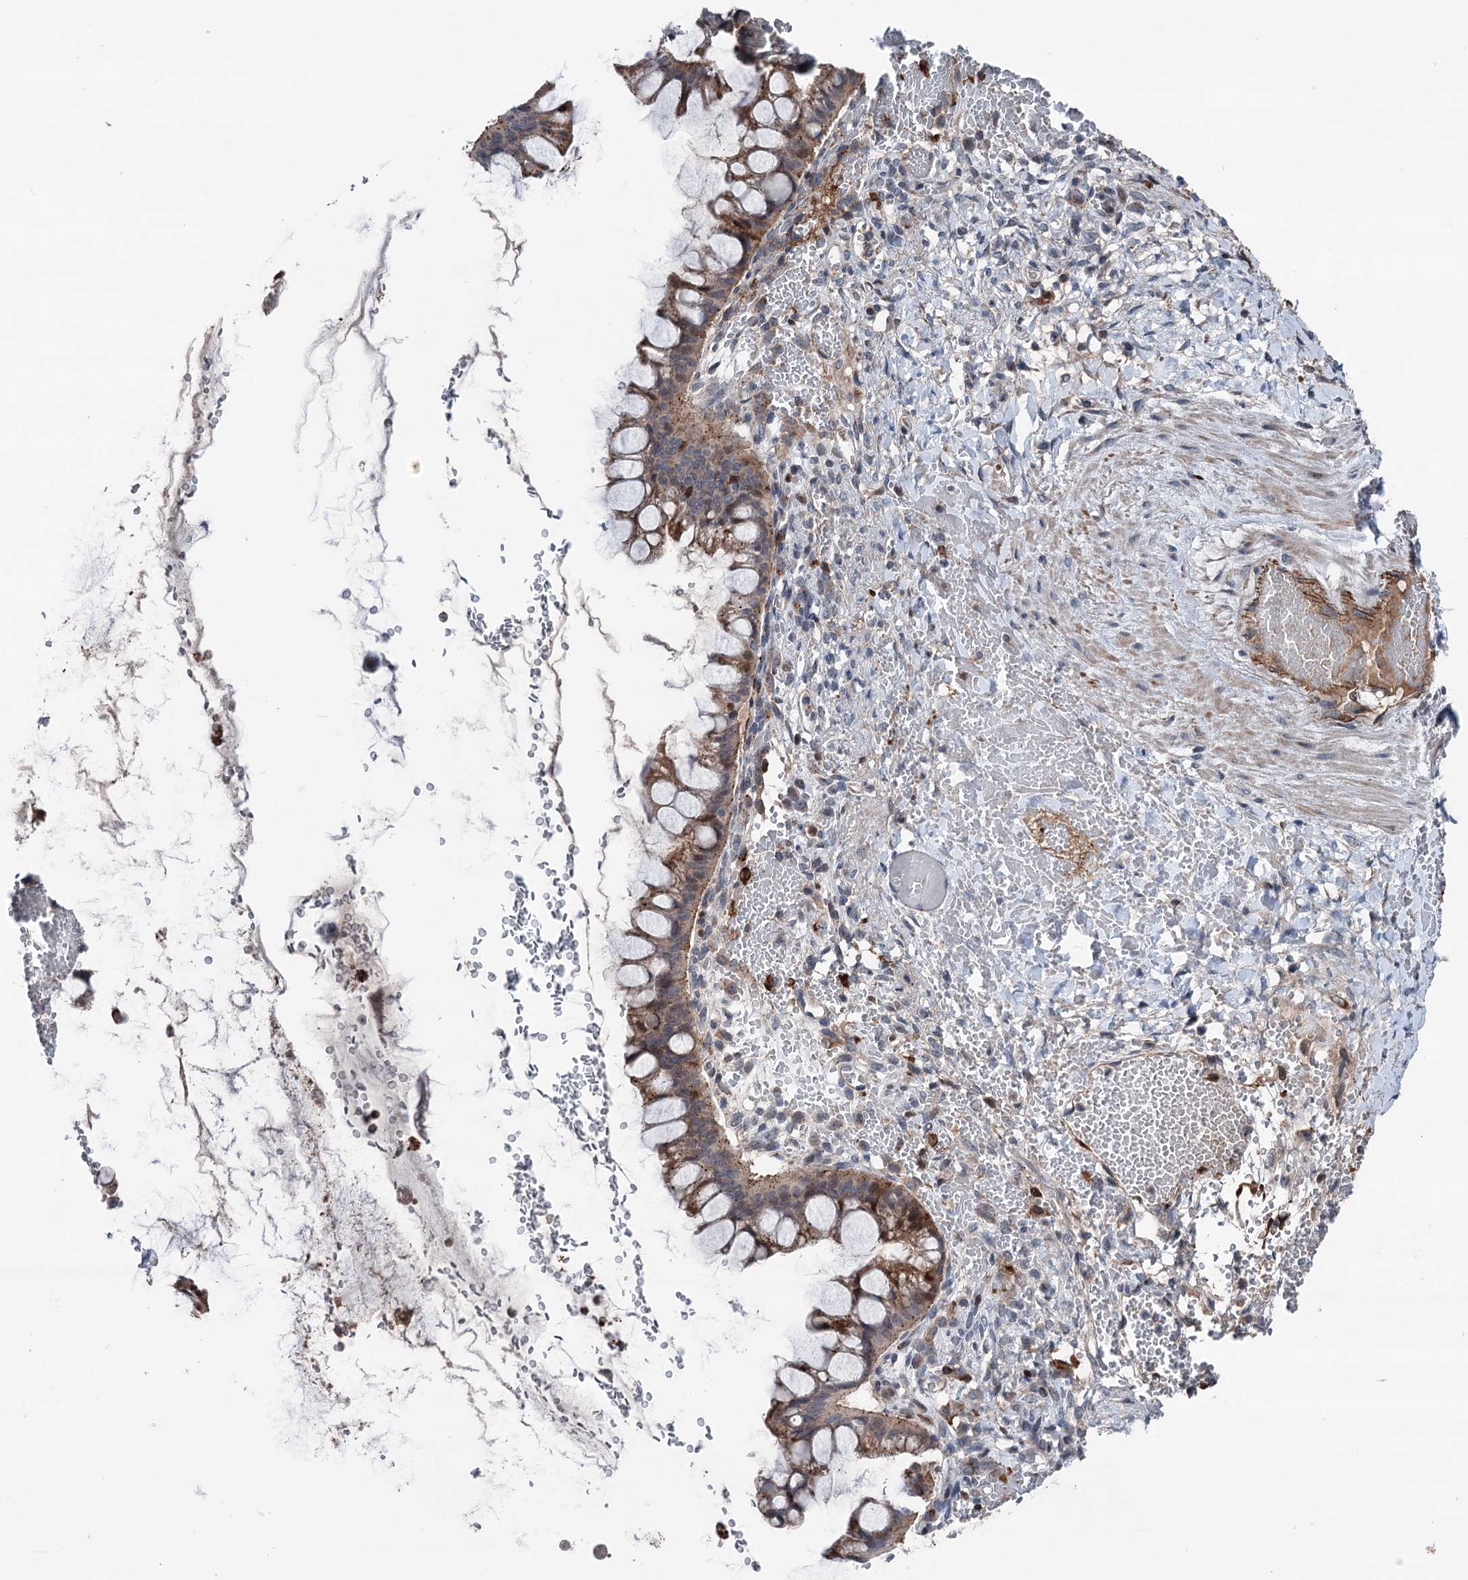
{"staining": {"intensity": "moderate", "quantity": "25%-75%", "location": "cytoplasmic/membranous,nuclear"}, "tissue": "ovarian cancer", "cell_type": "Tumor cells", "image_type": "cancer", "snomed": [{"axis": "morphology", "description": "Cystadenocarcinoma, mucinous, NOS"}, {"axis": "topography", "description": "Ovary"}], "caption": "An image showing moderate cytoplasmic/membranous and nuclear expression in approximately 25%-75% of tumor cells in ovarian cancer (mucinous cystadenocarcinoma), as visualized by brown immunohistochemical staining.", "gene": "NCAPD2", "patient": {"sex": "female", "age": 73}}